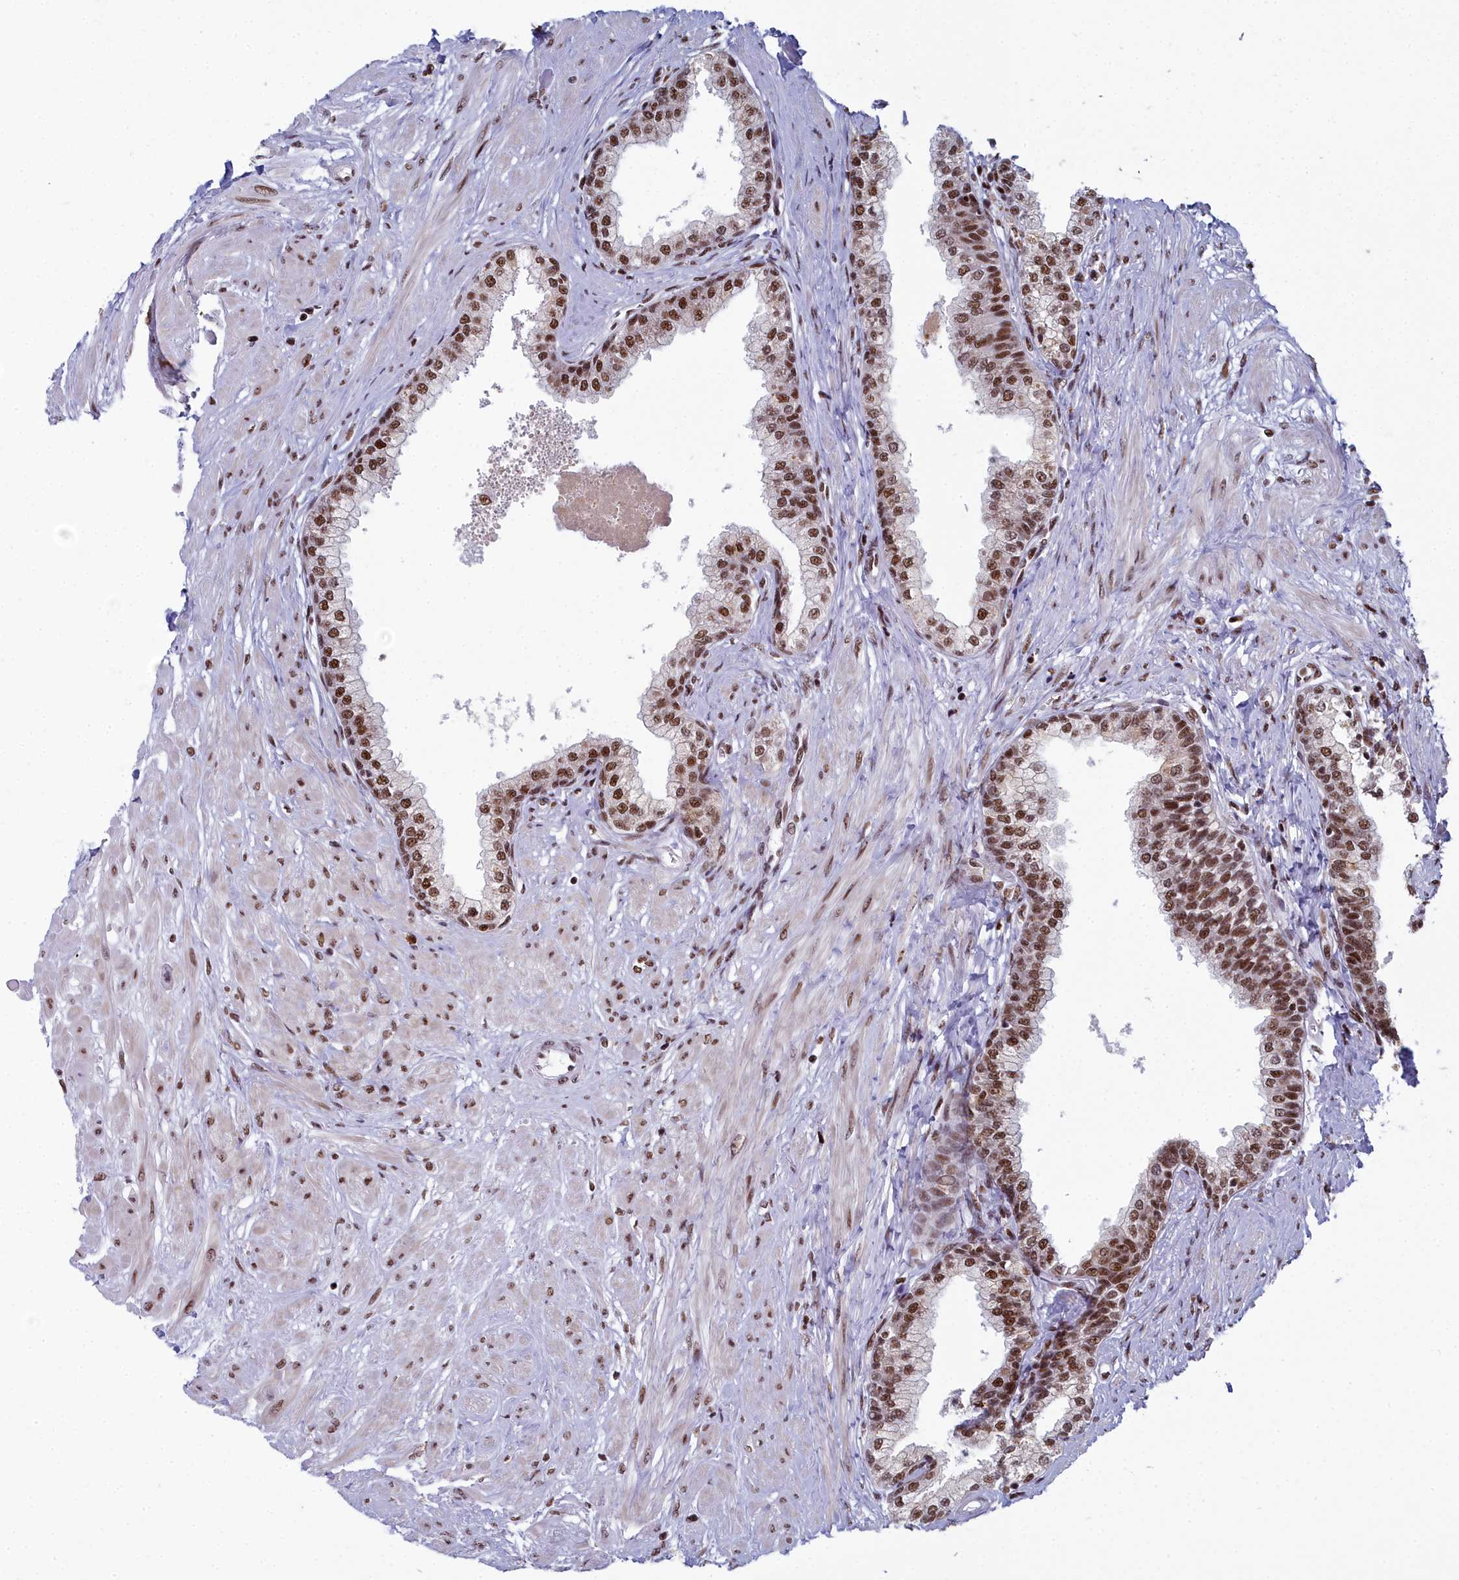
{"staining": {"intensity": "strong", "quantity": ">75%", "location": "nuclear"}, "tissue": "prostate", "cell_type": "Glandular cells", "image_type": "normal", "snomed": [{"axis": "morphology", "description": "Normal tissue, NOS"}, {"axis": "topography", "description": "Prostate"}], "caption": "Prostate stained with DAB (3,3'-diaminobenzidine) immunohistochemistry (IHC) shows high levels of strong nuclear positivity in approximately >75% of glandular cells. Nuclei are stained in blue.", "gene": "SF3B3", "patient": {"sex": "male", "age": 60}}